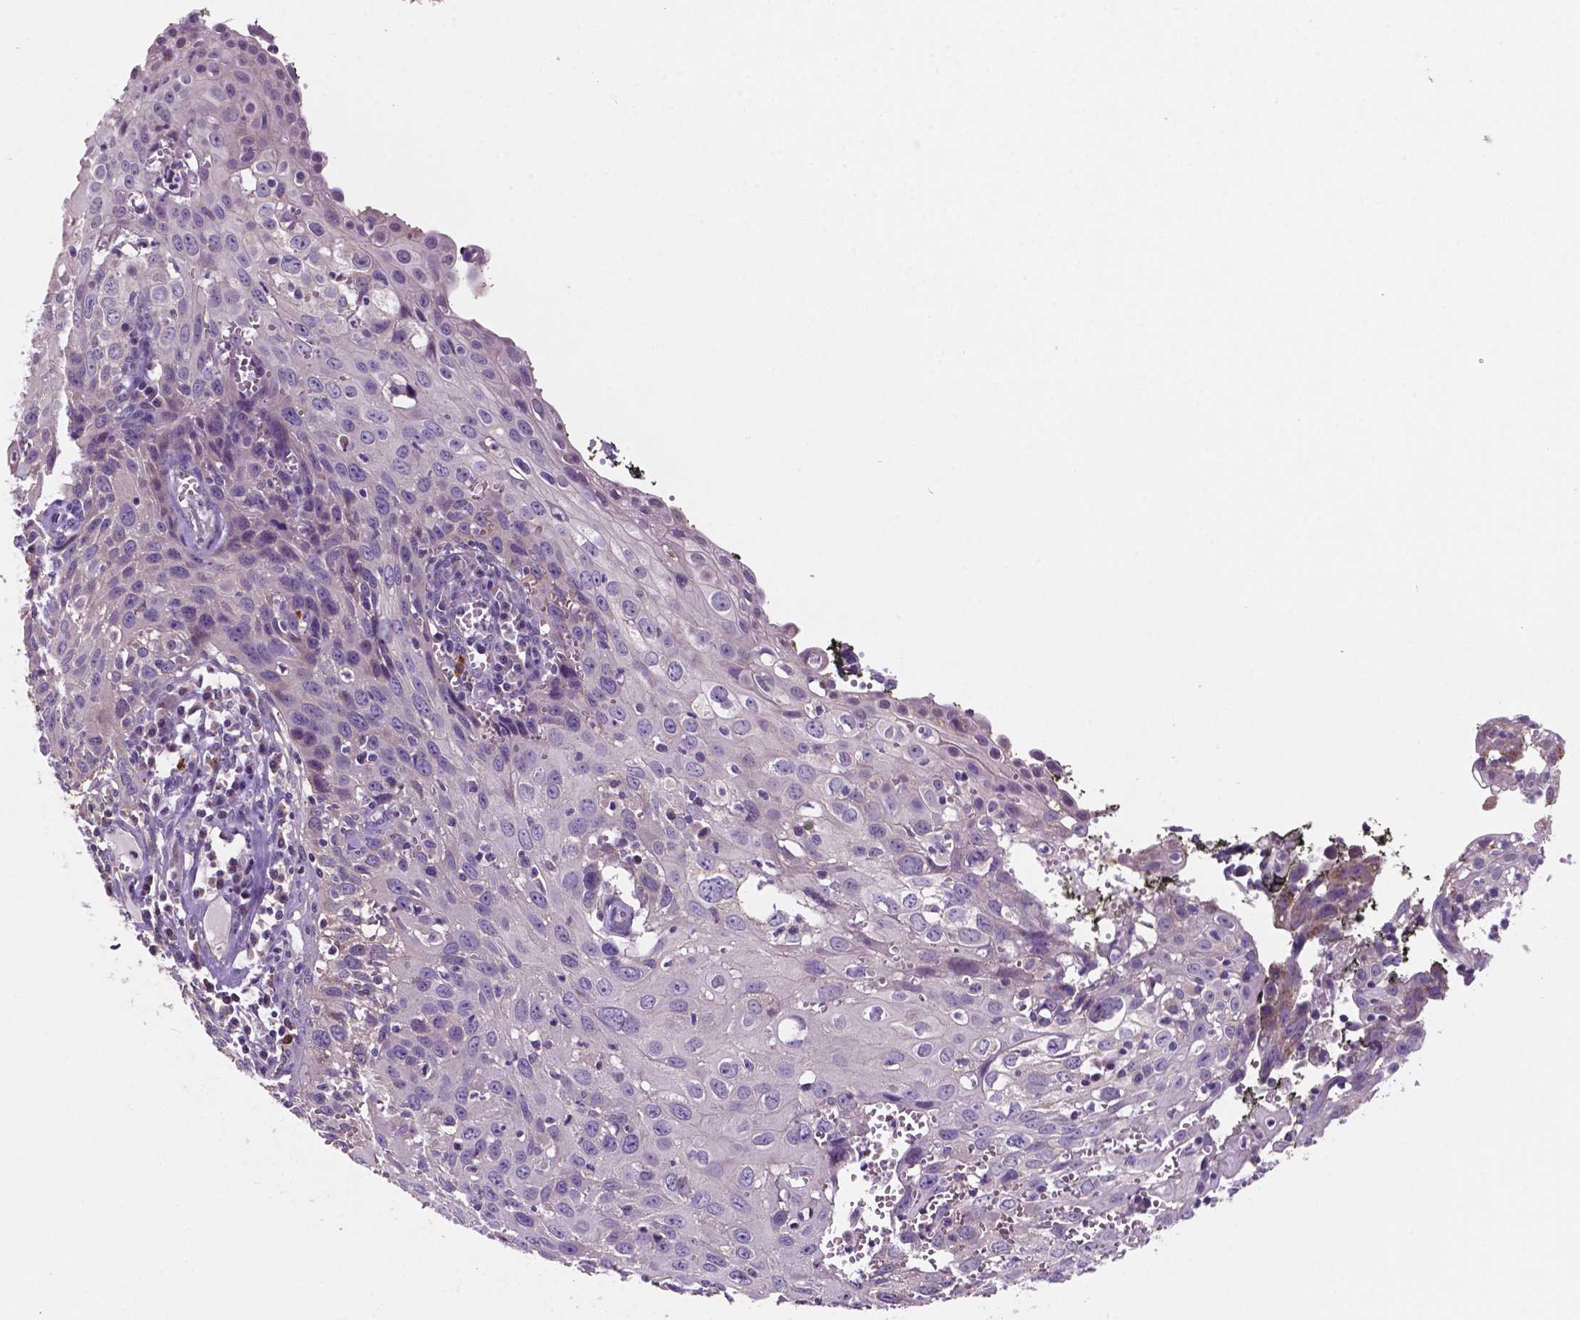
{"staining": {"intensity": "negative", "quantity": "none", "location": "none"}, "tissue": "cervical cancer", "cell_type": "Tumor cells", "image_type": "cancer", "snomed": [{"axis": "morphology", "description": "Squamous cell carcinoma, NOS"}, {"axis": "topography", "description": "Cervix"}], "caption": "High power microscopy micrograph of an immunohistochemistry (IHC) histopathology image of cervical cancer (squamous cell carcinoma), revealing no significant positivity in tumor cells.", "gene": "MKRN2OS", "patient": {"sex": "female", "age": 38}}